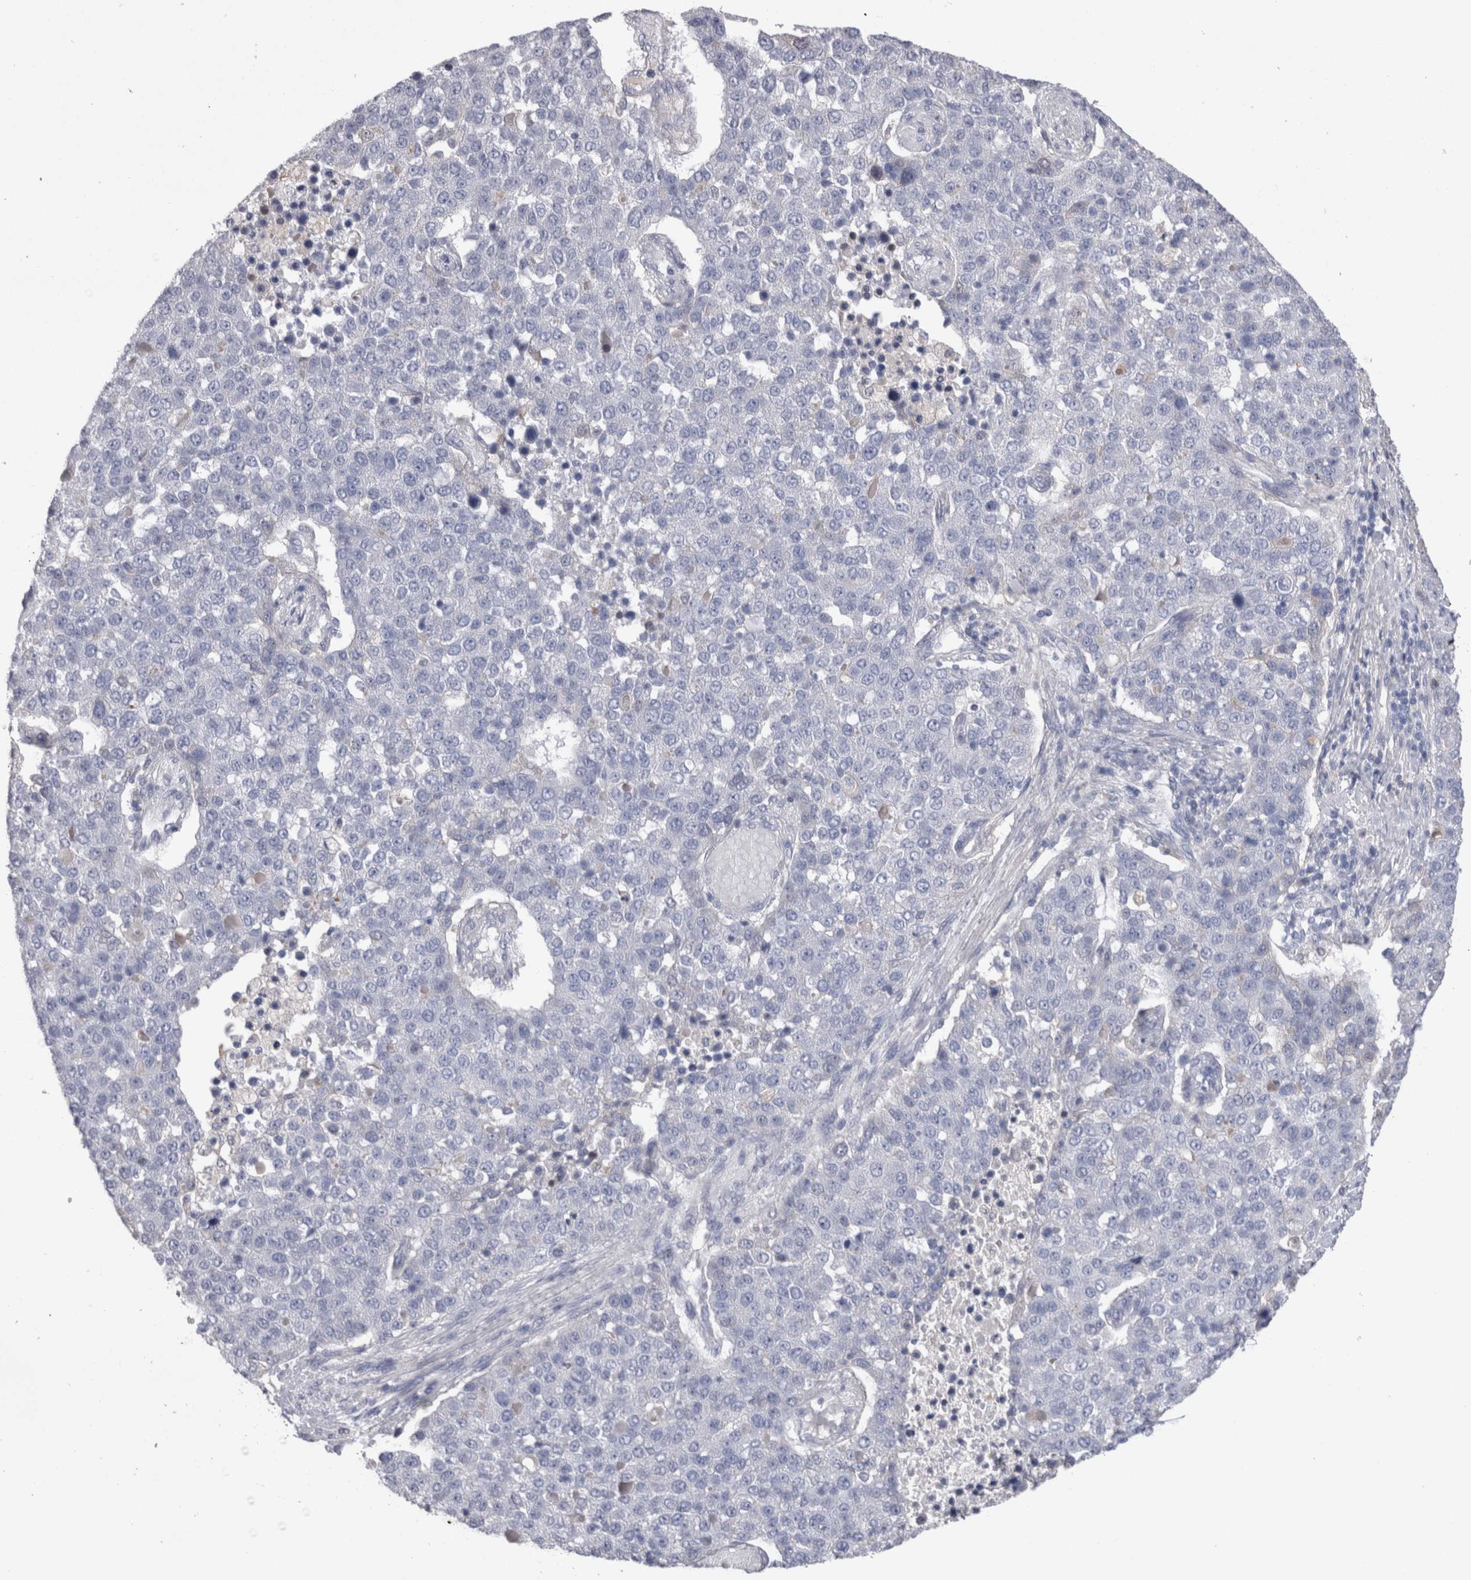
{"staining": {"intensity": "negative", "quantity": "none", "location": "none"}, "tissue": "pancreatic cancer", "cell_type": "Tumor cells", "image_type": "cancer", "snomed": [{"axis": "morphology", "description": "Adenocarcinoma, NOS"}, {"axis": "topography", "description": "Pancreas"}], "caption": "Pancreatic cancer (adenocarcinoma) was stained to show a protein in brown. There is no significant staining in tumor cells. Nuclei are stained in blue.", "gene": "REG1A", "patient": {"sex": "female", "age": 61}}